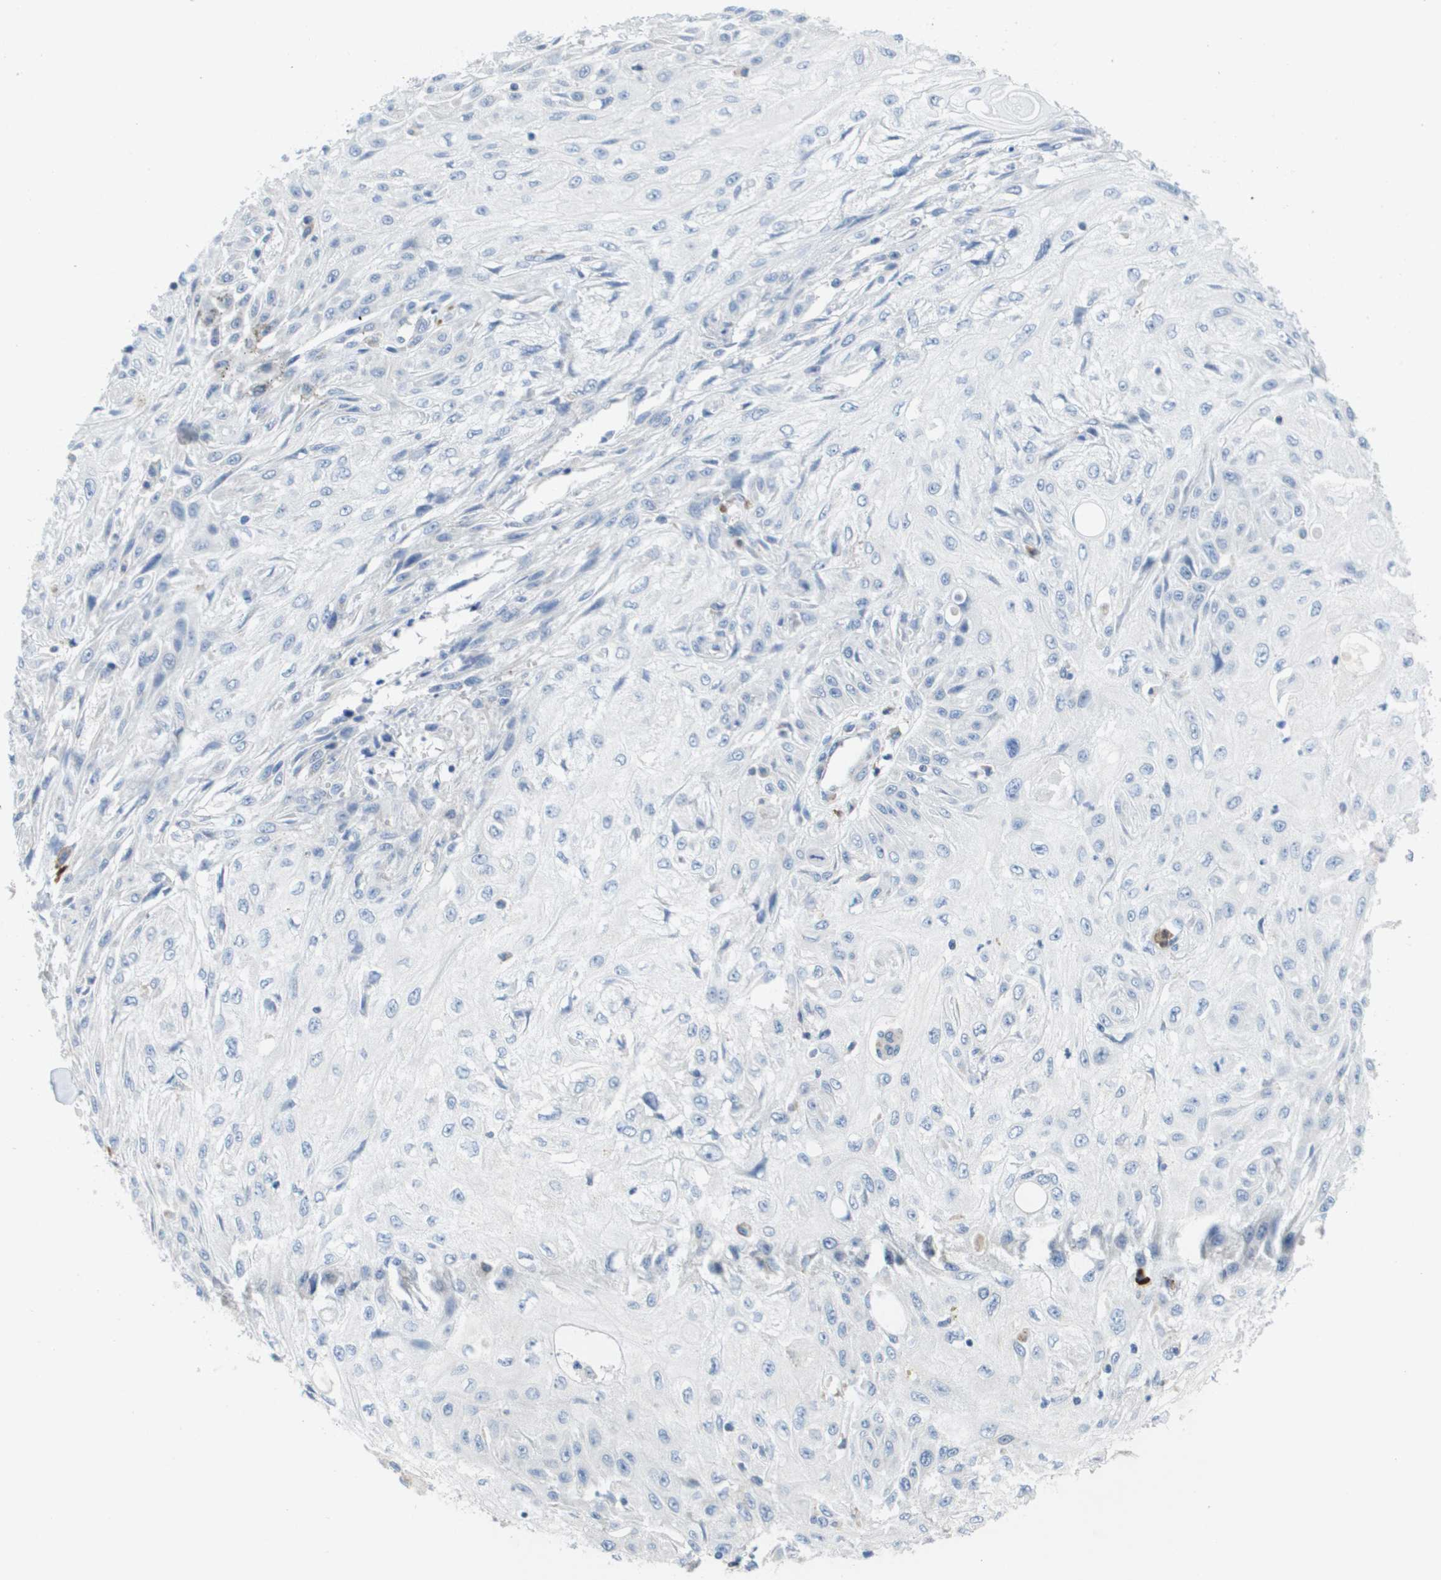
{"staining": {"intensity": "negative", "quantity": "none", "location": "none"}, "tissue": "skin cancer", "cell_type": "Tumor cells", "image_type": "cancer", "snomed": [{"axis": "morphology", "description": "Squamous cell carcinoma, NOS"}, {"axis": "topography", "description": "Skin"}], "caption": "Tumor cells are negative for protein expression in human skin cancer. The staining was performed using DAB to visualize the protein expression in brown, while the nuclei were stained in blue with hematoxylin (Magnification: 20x).", "gene": "CD3G", "patient": {"sex": "male", "age": 75}}